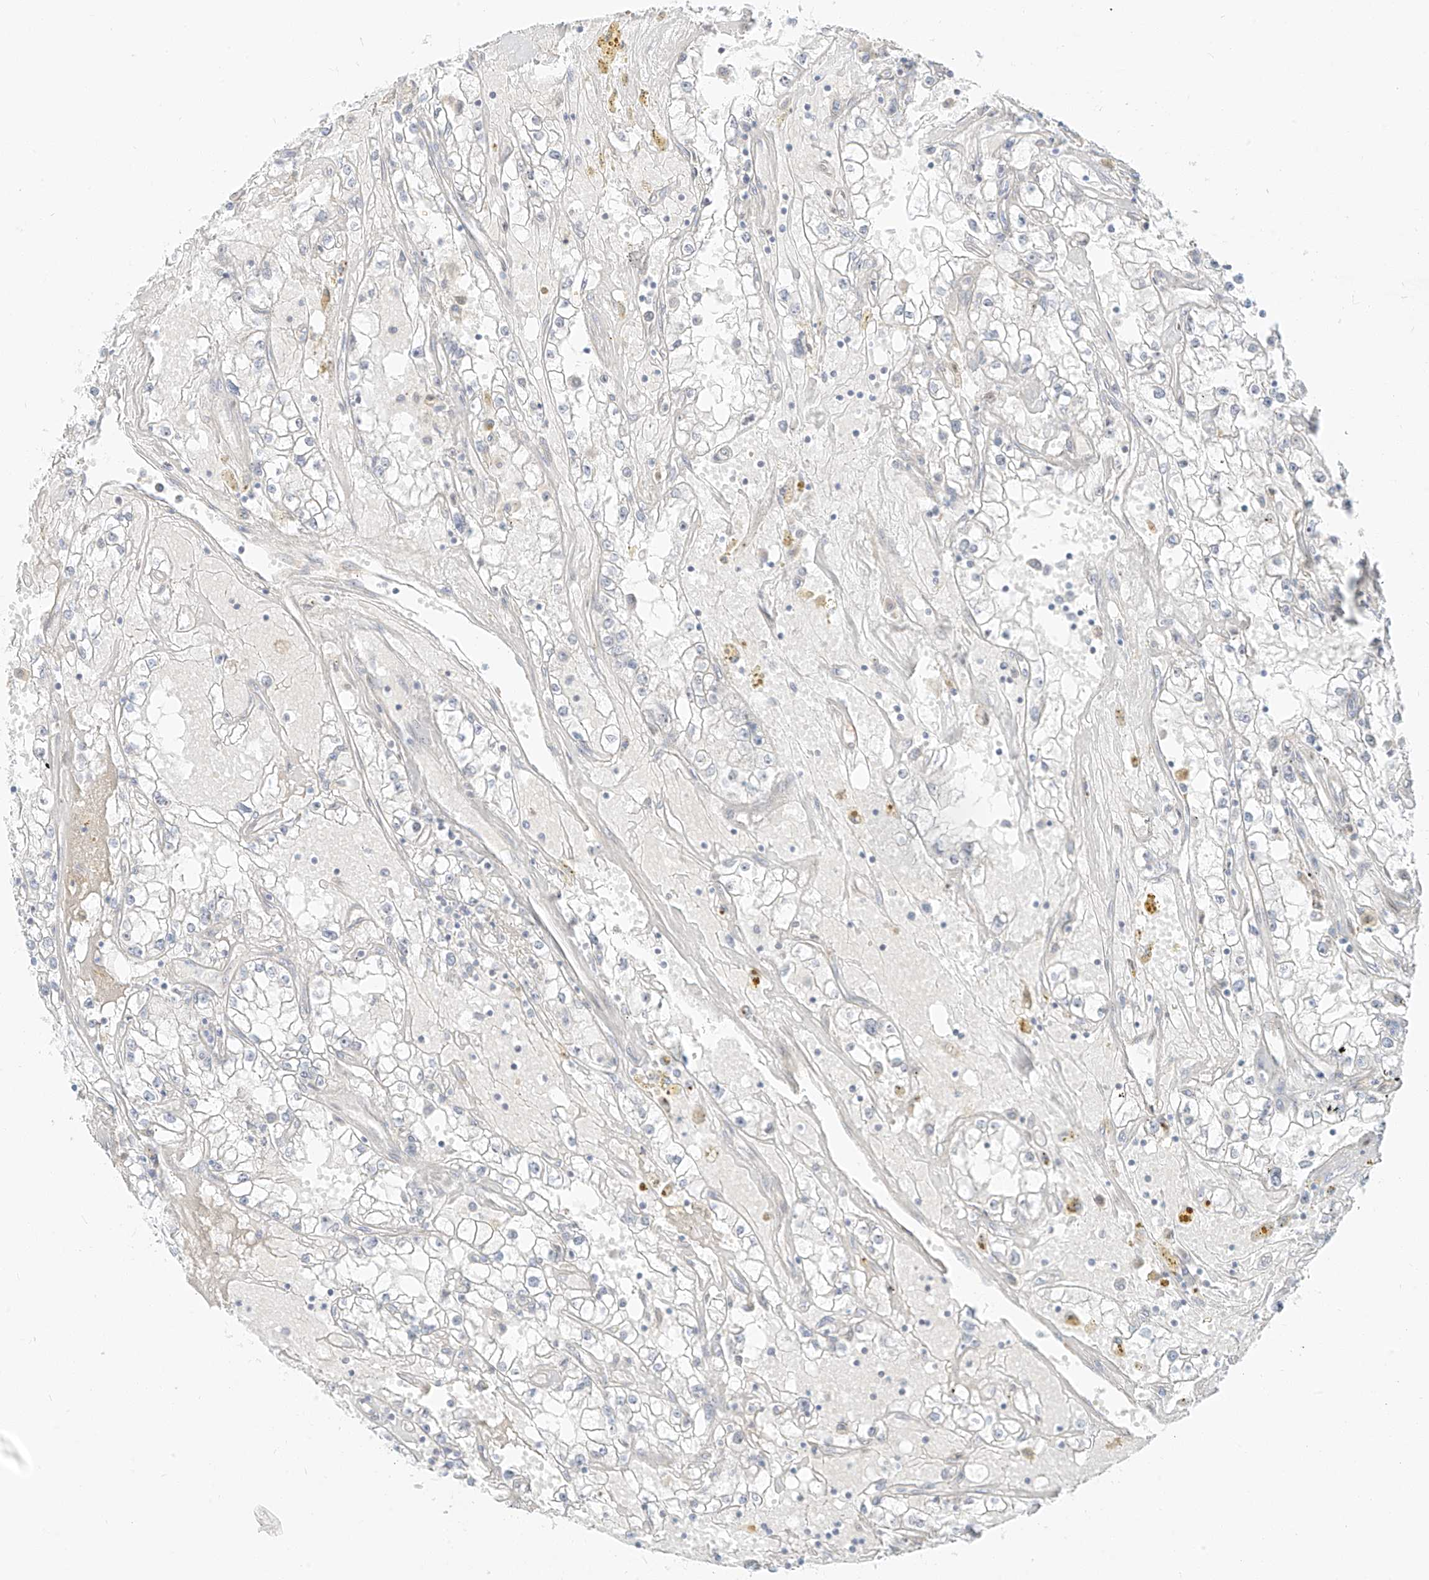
{"staining": {"intensity": "negative", "quantity": "none", "location": "none"}, "tissue": "renal cancer", "cell_type": "Tumor cells", "image_type": "cancer", "snomed": [{"axis": "morphology", "description": "Adenocarcinoma, NOS"}, {"axis": "topography", "description": "Kidney"}], "caption": "A photomicrograph of renal cancer (adenocarcinoma) stained for a protein demonstrates no brown staining in tumor cells.", "gene": "ZNF774", "patient": {"sex": "male", "age": 56}}